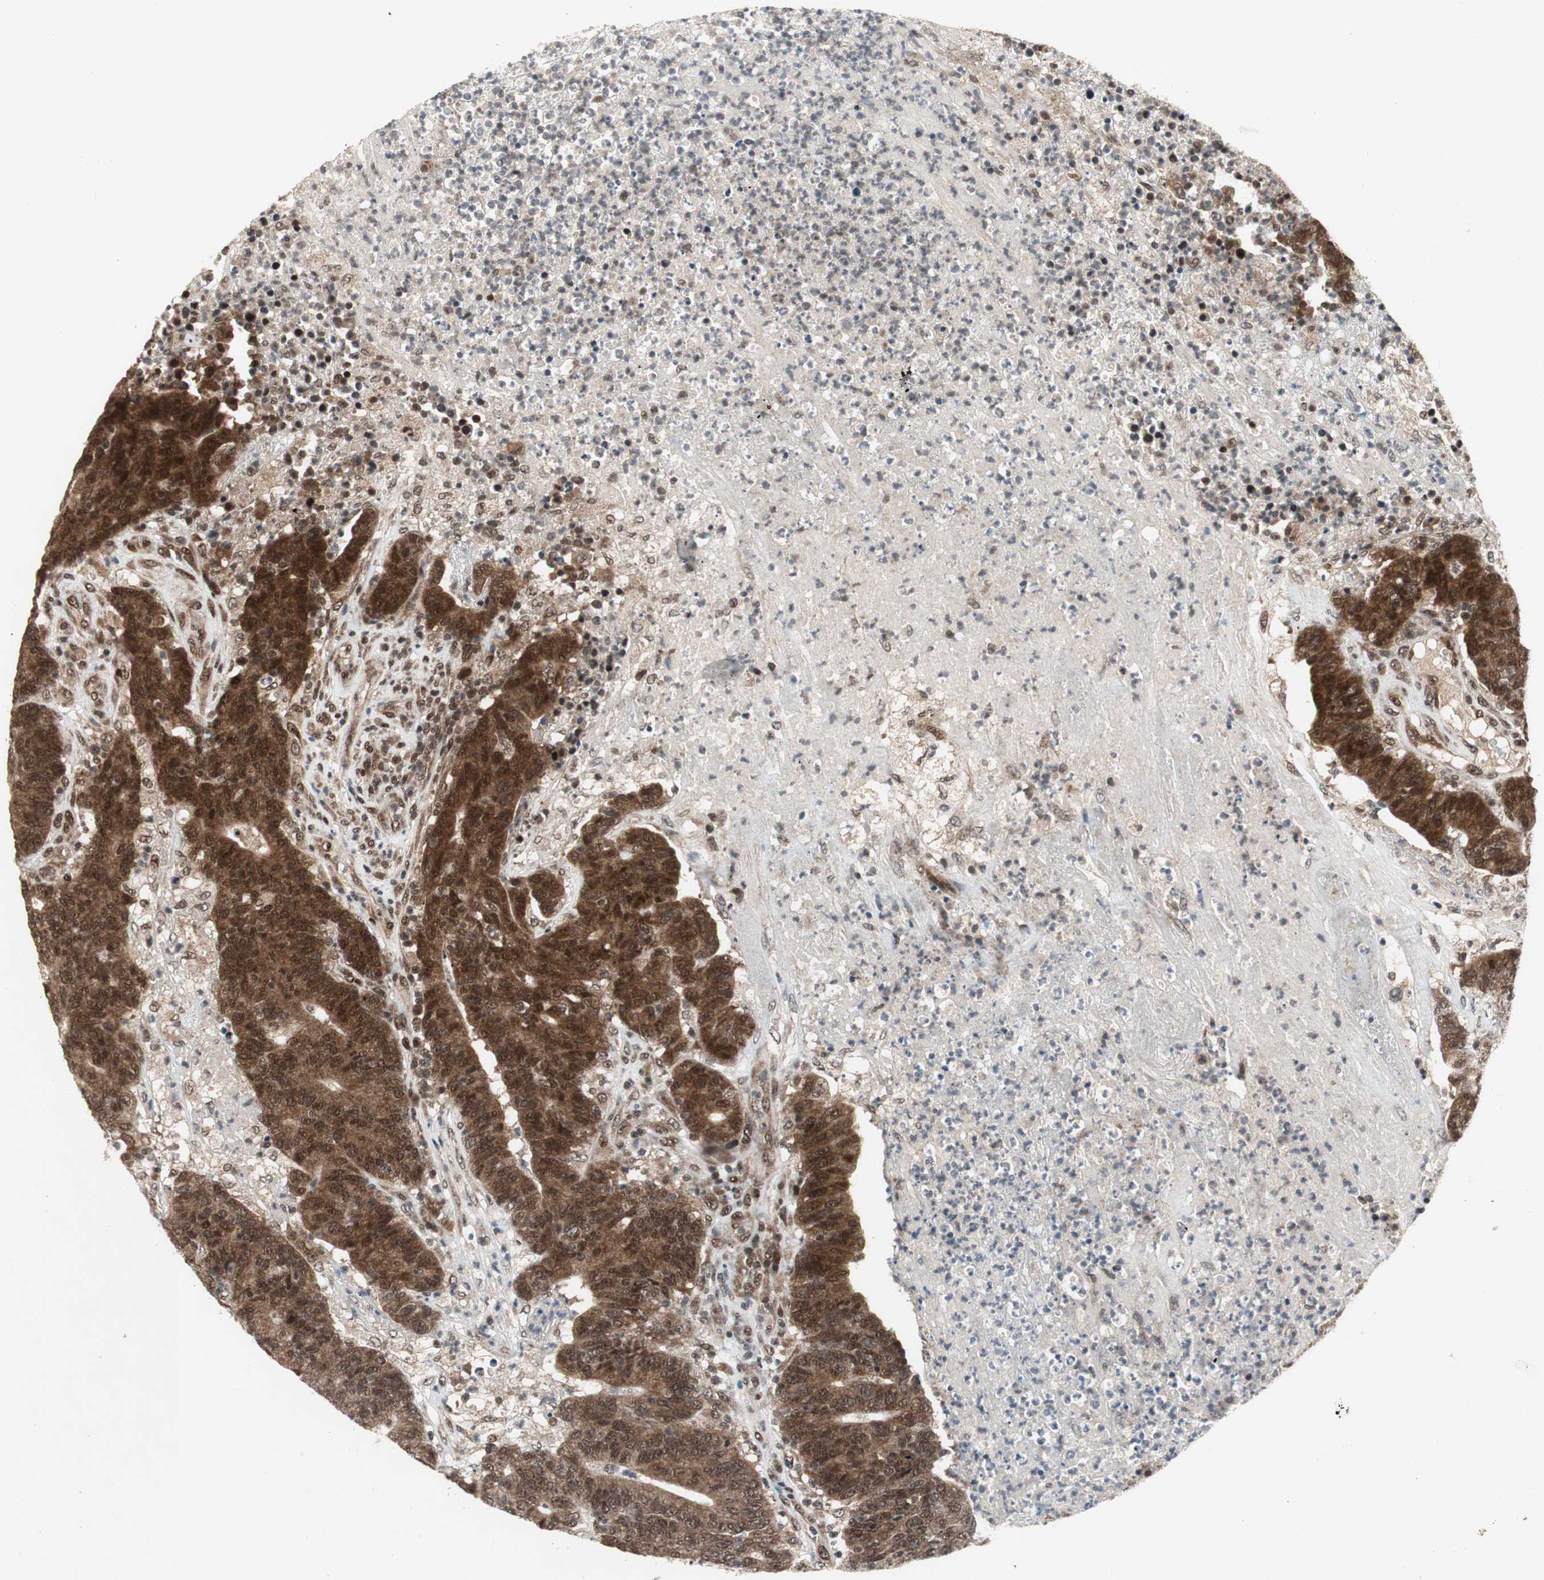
{"staining": {"intensity": "strong", "quantity": ">75%", "location": "cytoplasmic/membranous,nuclear"}, "tissue": "colorectal cancer", "cell_type": "Tumor cells", "image_type": "cancer", "snomed": [{"axis": "morphology", "description": "Normal tissue, NOS"}, {"axis": "morphology", "description": "Adenocarcinoma, NOS"}, {"axis": "topography", "description": "Colon"}], "caption": "Protein analysis of colorectal cancer (adenocarcinoma) tissue reveals strong cytoplasmic/membranous and nuclear expression in approximately >75% of tumor cells.", "gene": "TCF12", "patient": {"sex": "female", "age": 75}}